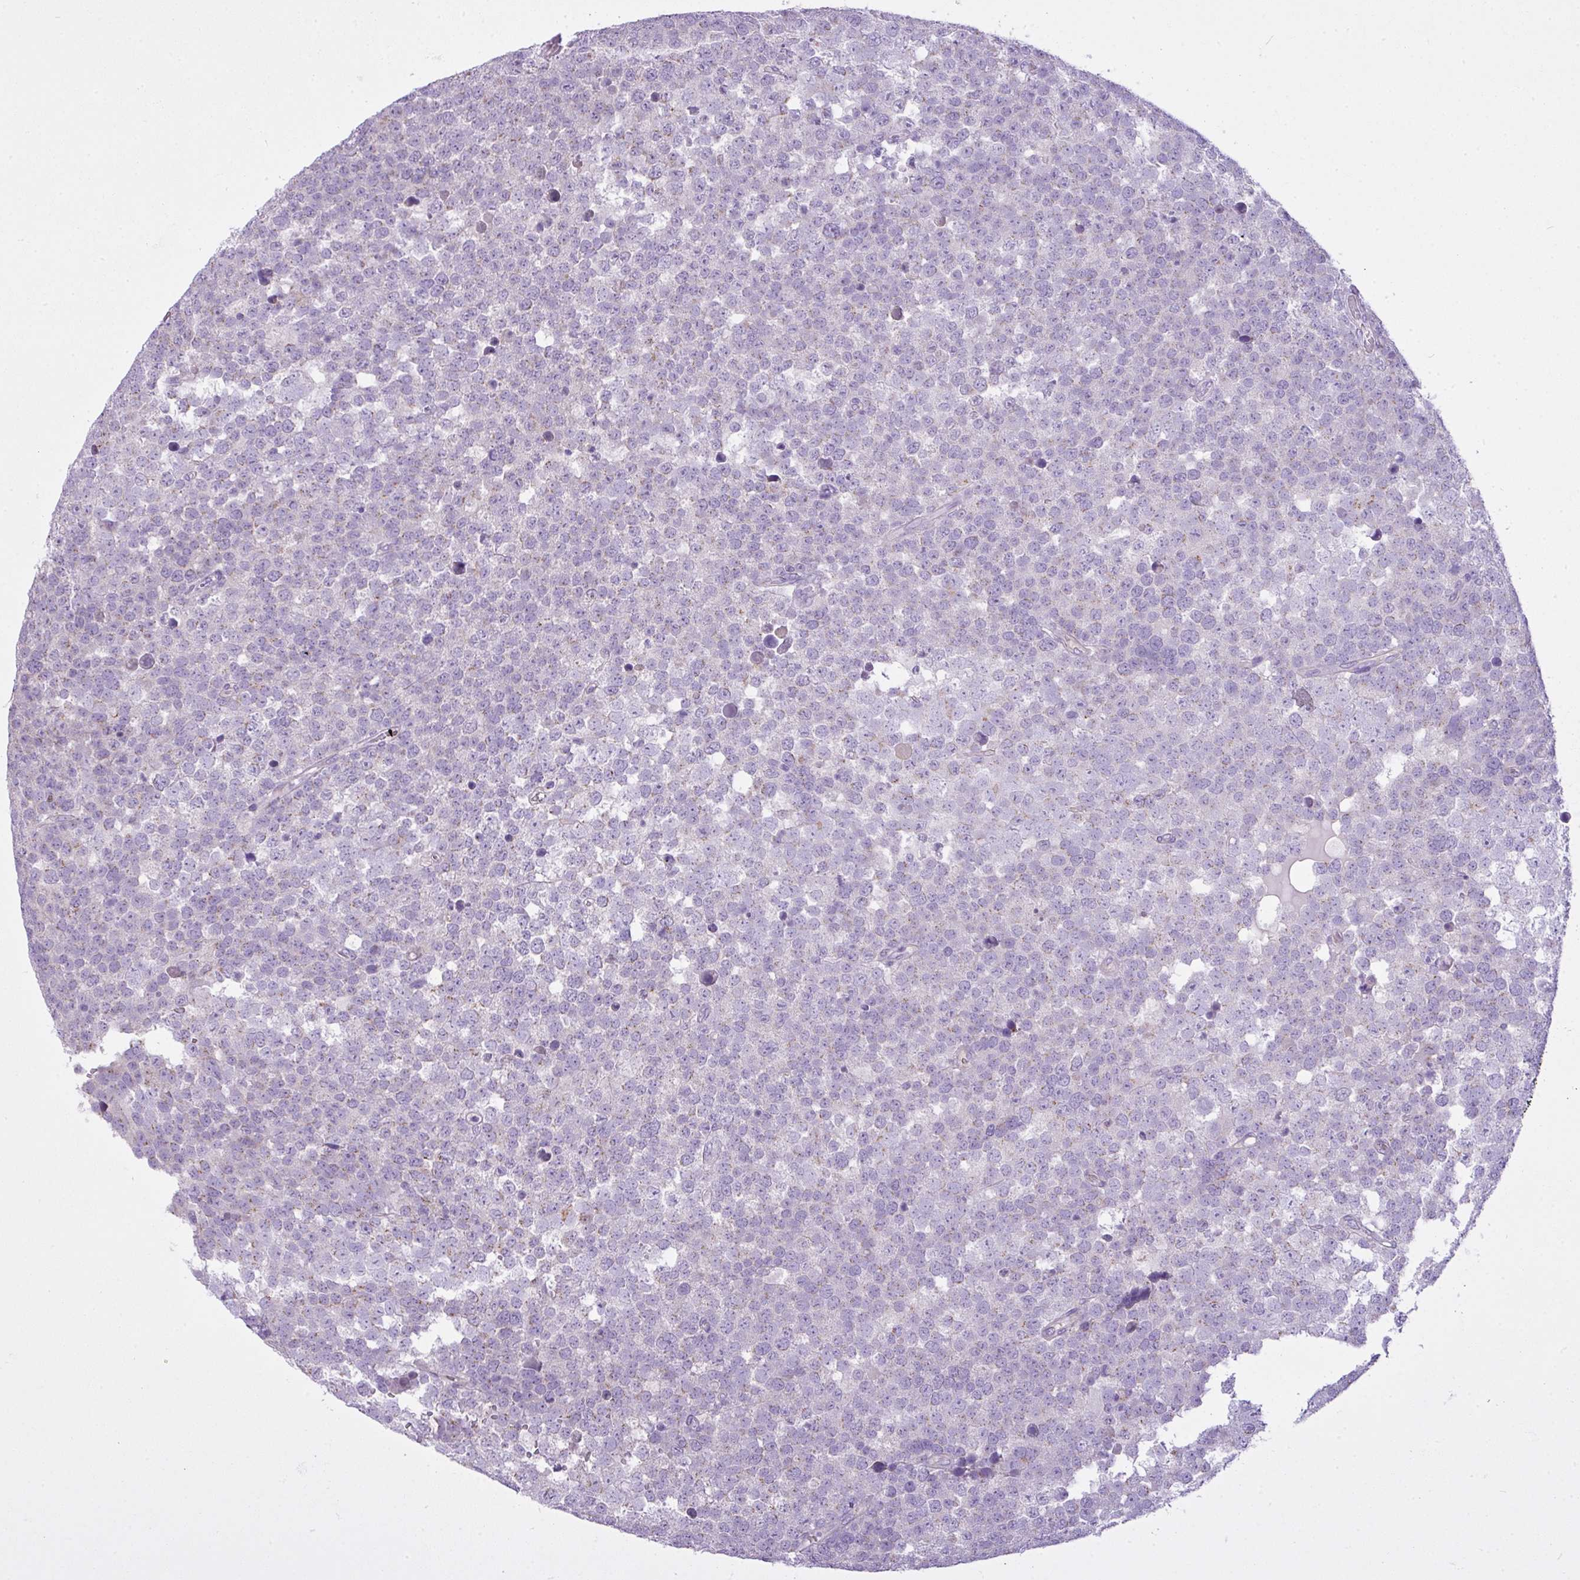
{"staining": {"intensity": "negative", "quantity": "none", "location": "none"}, "tissue": "testis cancer", "cell_type": "Tumor cells", "image_type": "cancer", "snomed": [{"axis": "morphology", "description": "Seminoma, NOS"}, {"axis": "topography", "description": "Testis"}], "caption": "Protein analysis of testis cancer (seminoma) displays no significant expression in tumor cells.", "gene": "FAM43A", "patient": {"sex": "male", "age": 71}}